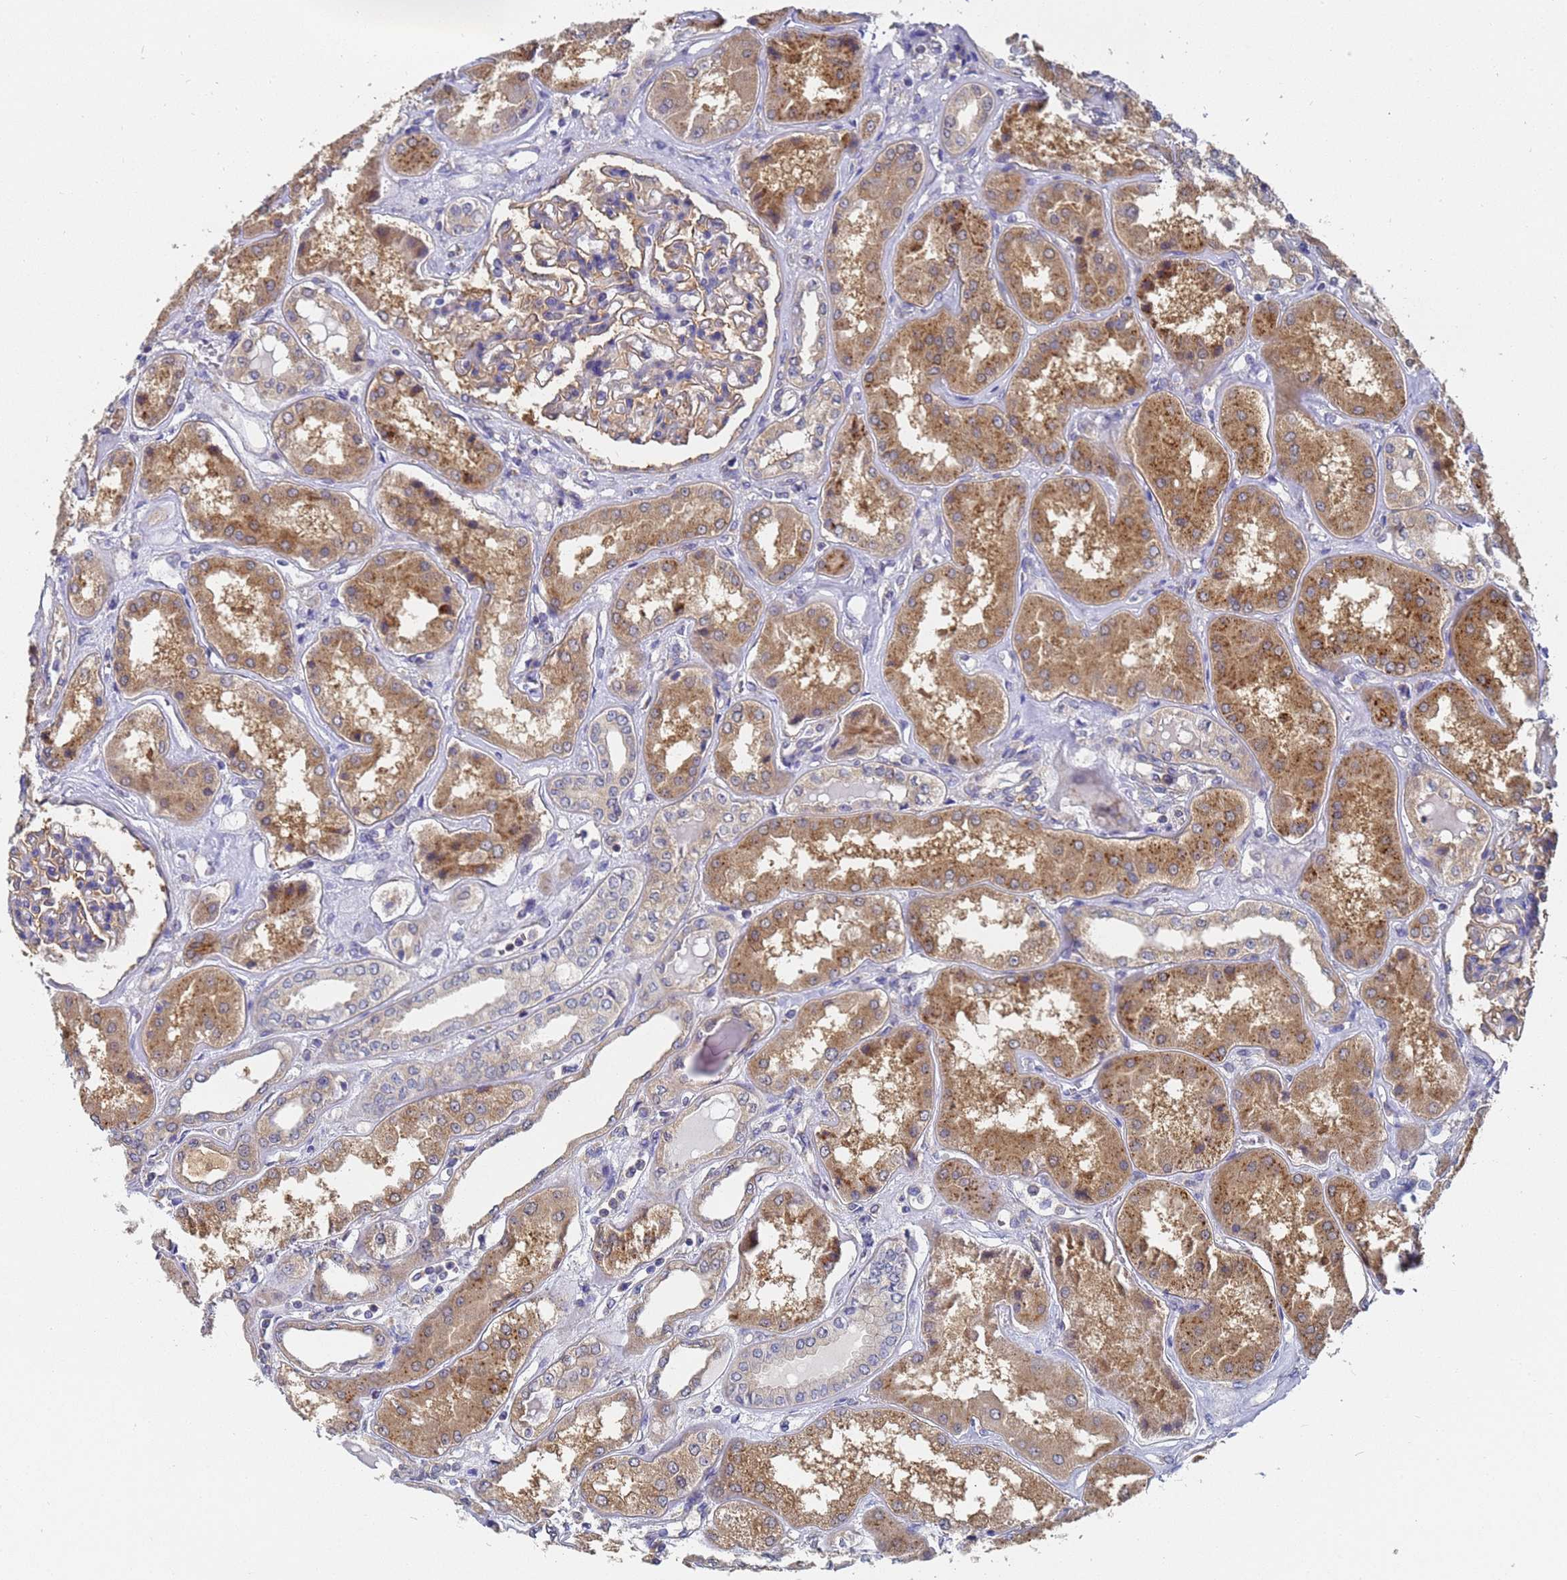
{"staining": {"intensity": "weak", "quantity": "25%-75%", "location": "cytoplasmic/membranous"}, "tissue": "kidney", "cell_type": "Cells in glomeruli", "image_type": "normal", "snomed": [{"axis": "morphology", "description": "Normal tissue, NOS"}, {"axis": "topography", "description": "Kidney"}], "caption": "Kidney stained for a protein (brown) shows weak cytoplasmic/membranous positive expression in about 25%-75% of cells in glomeruli.", "gene": "ALS2CL", "patient": {"sex": "female", "age": 56}}